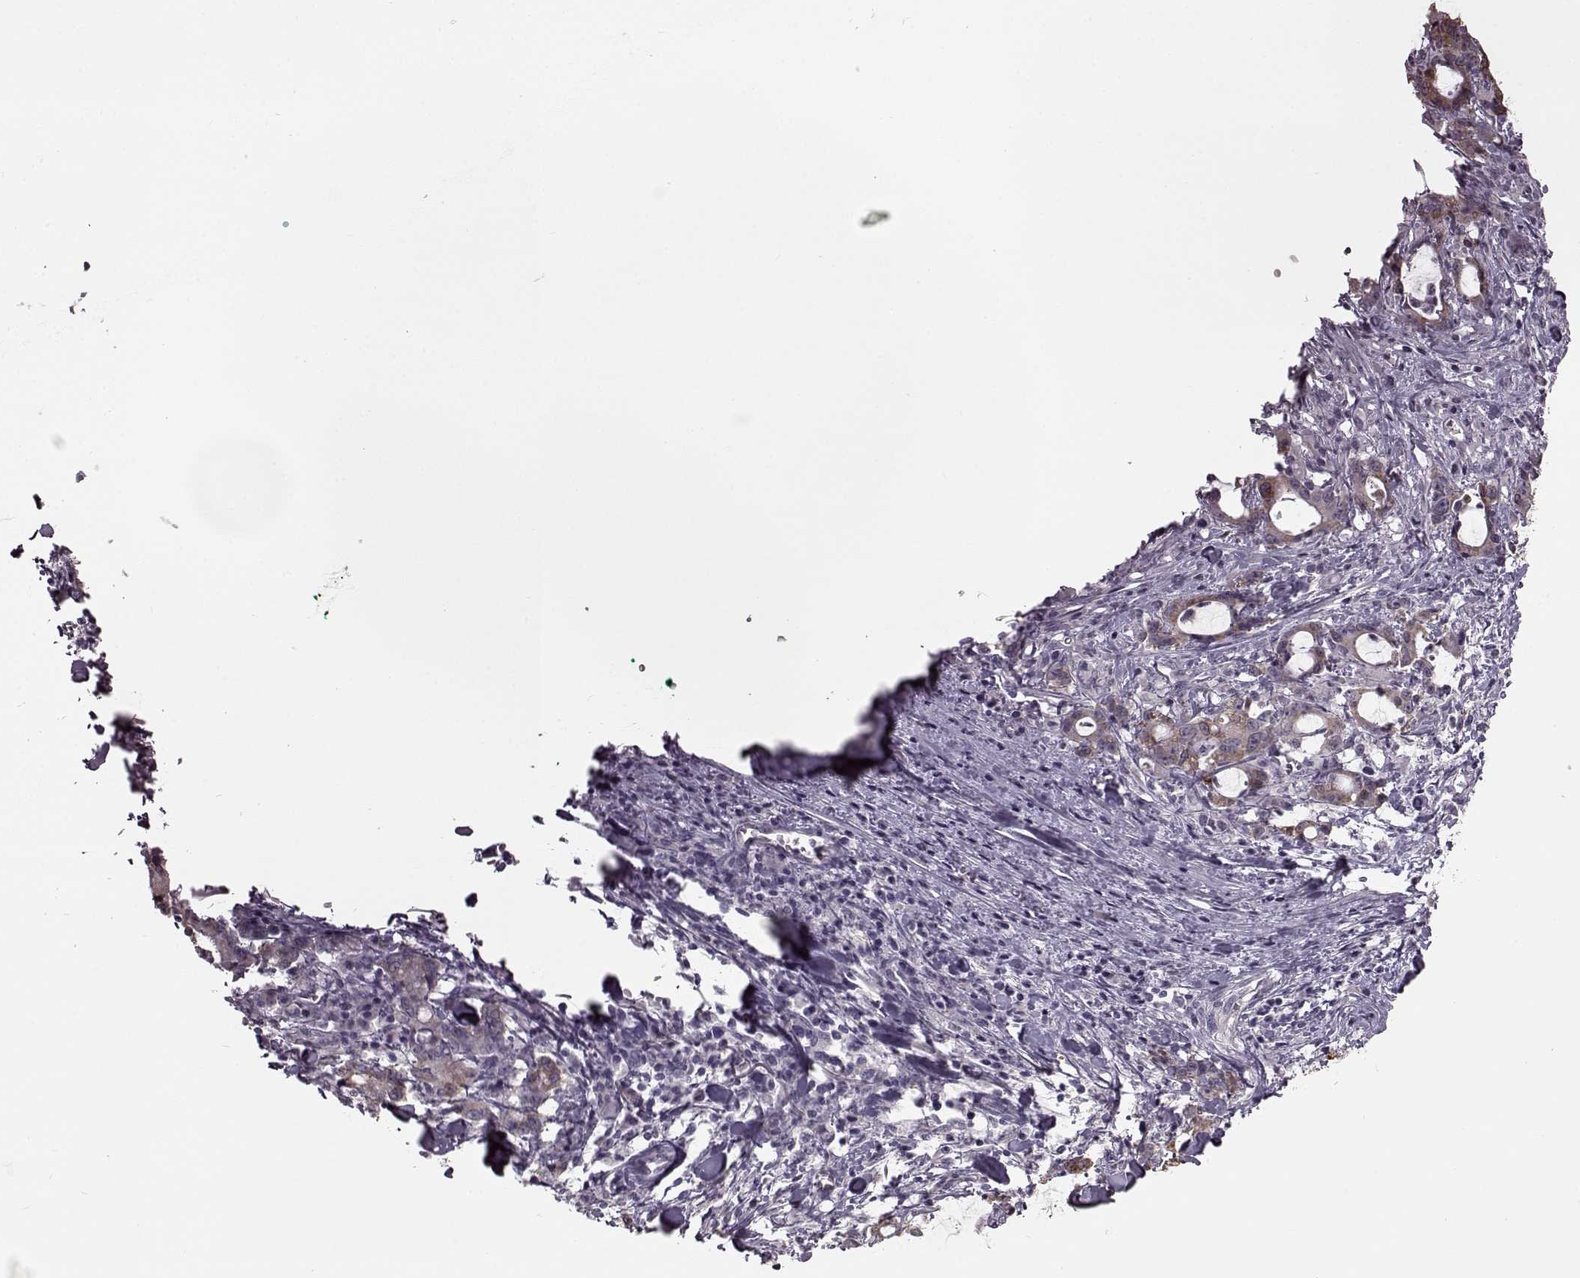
{"staining": {"intensity": "weak", "quantity": "25%-75%", "location": "cytoplasmic/membranous"}, "tissue": "stomach cancer", "cell_type": "Tumor cells", "image_type": "cancer", "snomed": [{"axis": "morphology", "description": "Adenocarcinoma, NOS"}, {"axis": "topography", "description": "Stomach, upper"}], "caption": "Adenocarcinoma (stomach) stained with a protein marker shows weak staining in tumor cells.", "gene": "MAP6D1", "patient": {"sex": "male", "age": 68}}